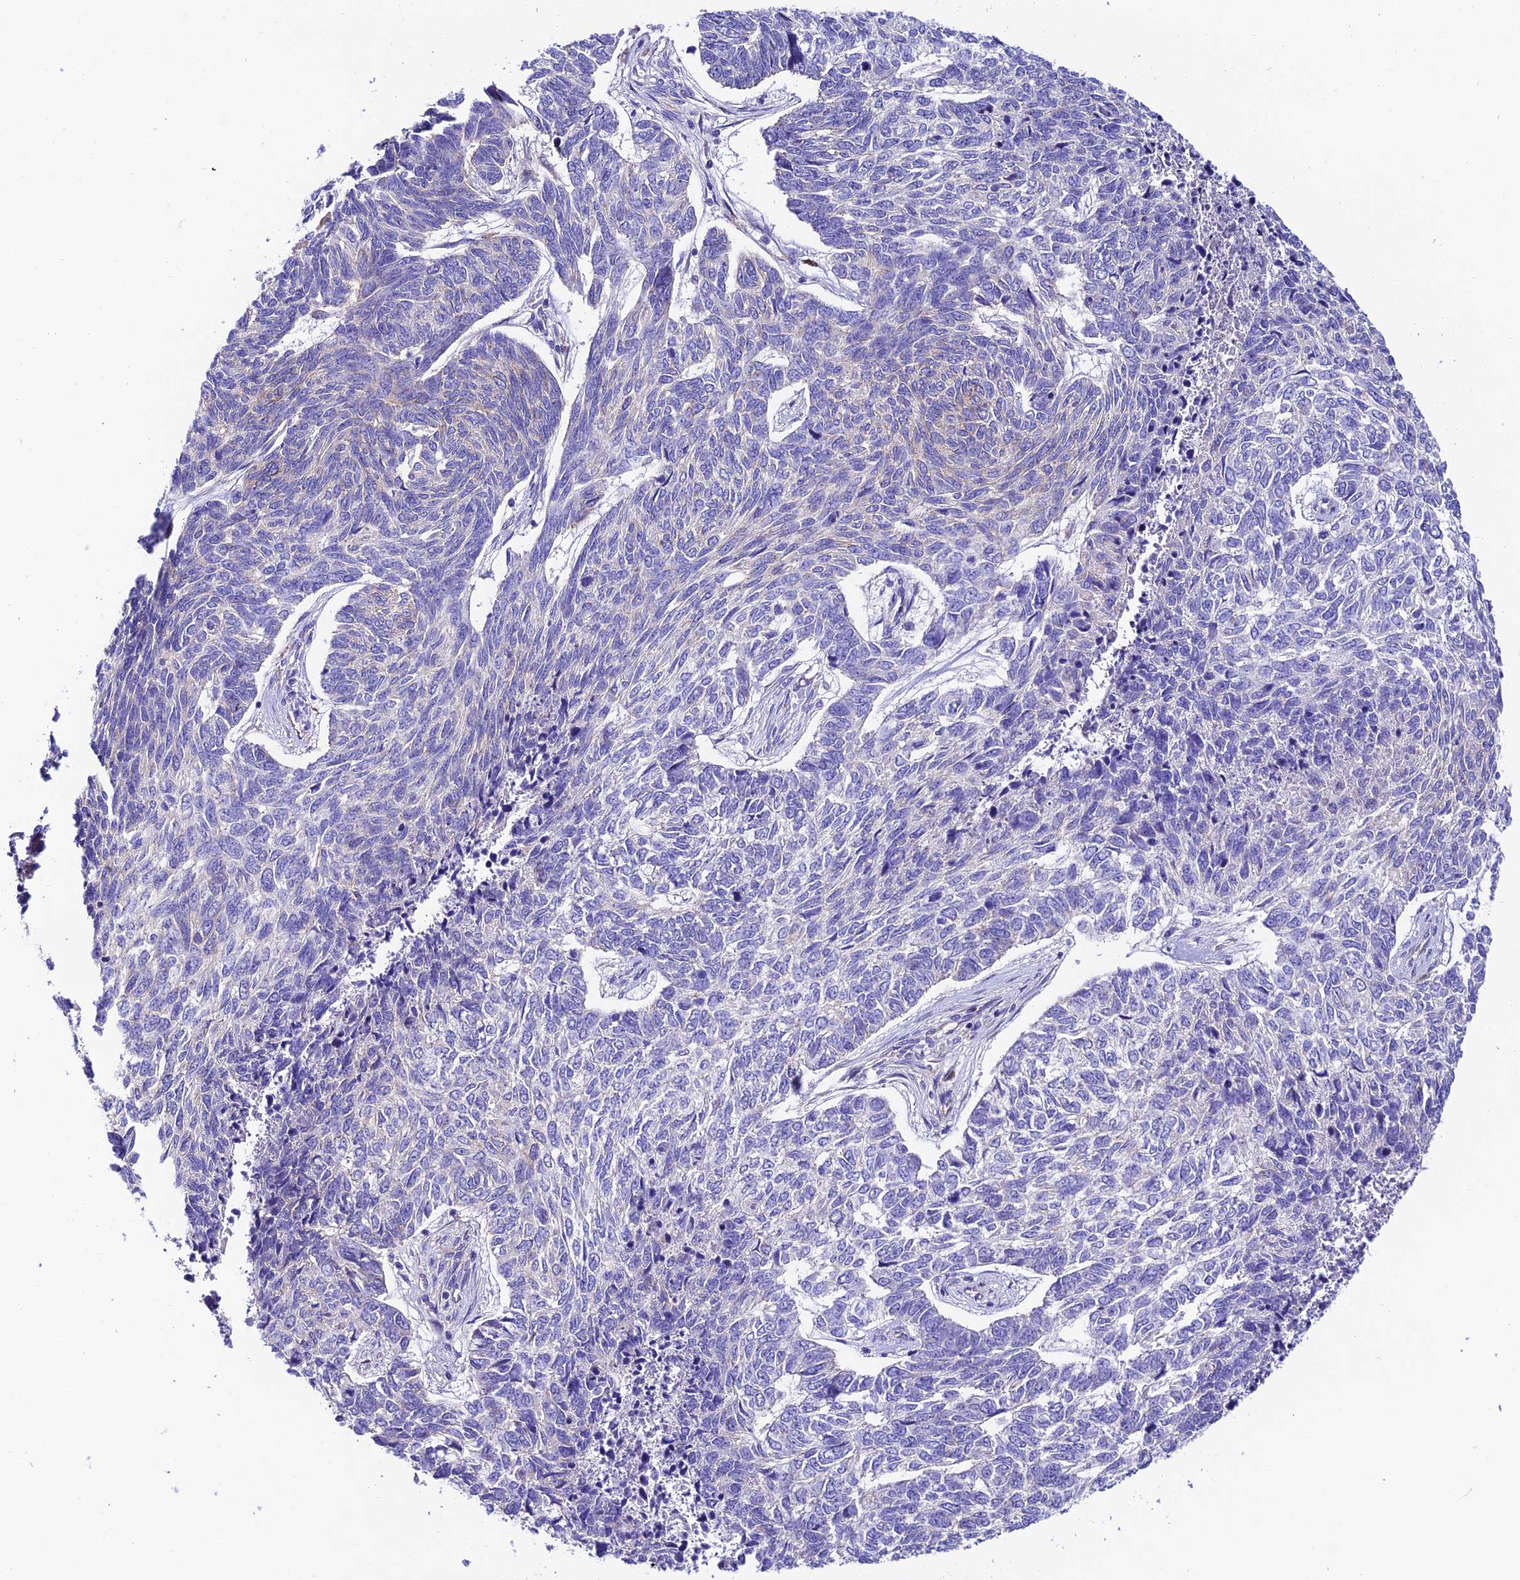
{"staining": {"intensity": "negative", "quantity": "none", "location": "none"}, "tissue": "skin cancer", "cell_type": "Tumor cells", "image_type": "cancer", "snomed": [{"axis": "morphology", "description": "Basal cell carcinoma"}, {"axis": "topography", "description": "Skin"}], "caption": "Histopathology image shows no protein staining in tumor cells of skin cancer (basal cell carcinoma) tissue.", "gene": "LACTB2", "patient": {"sex": "female", "age": 65}}